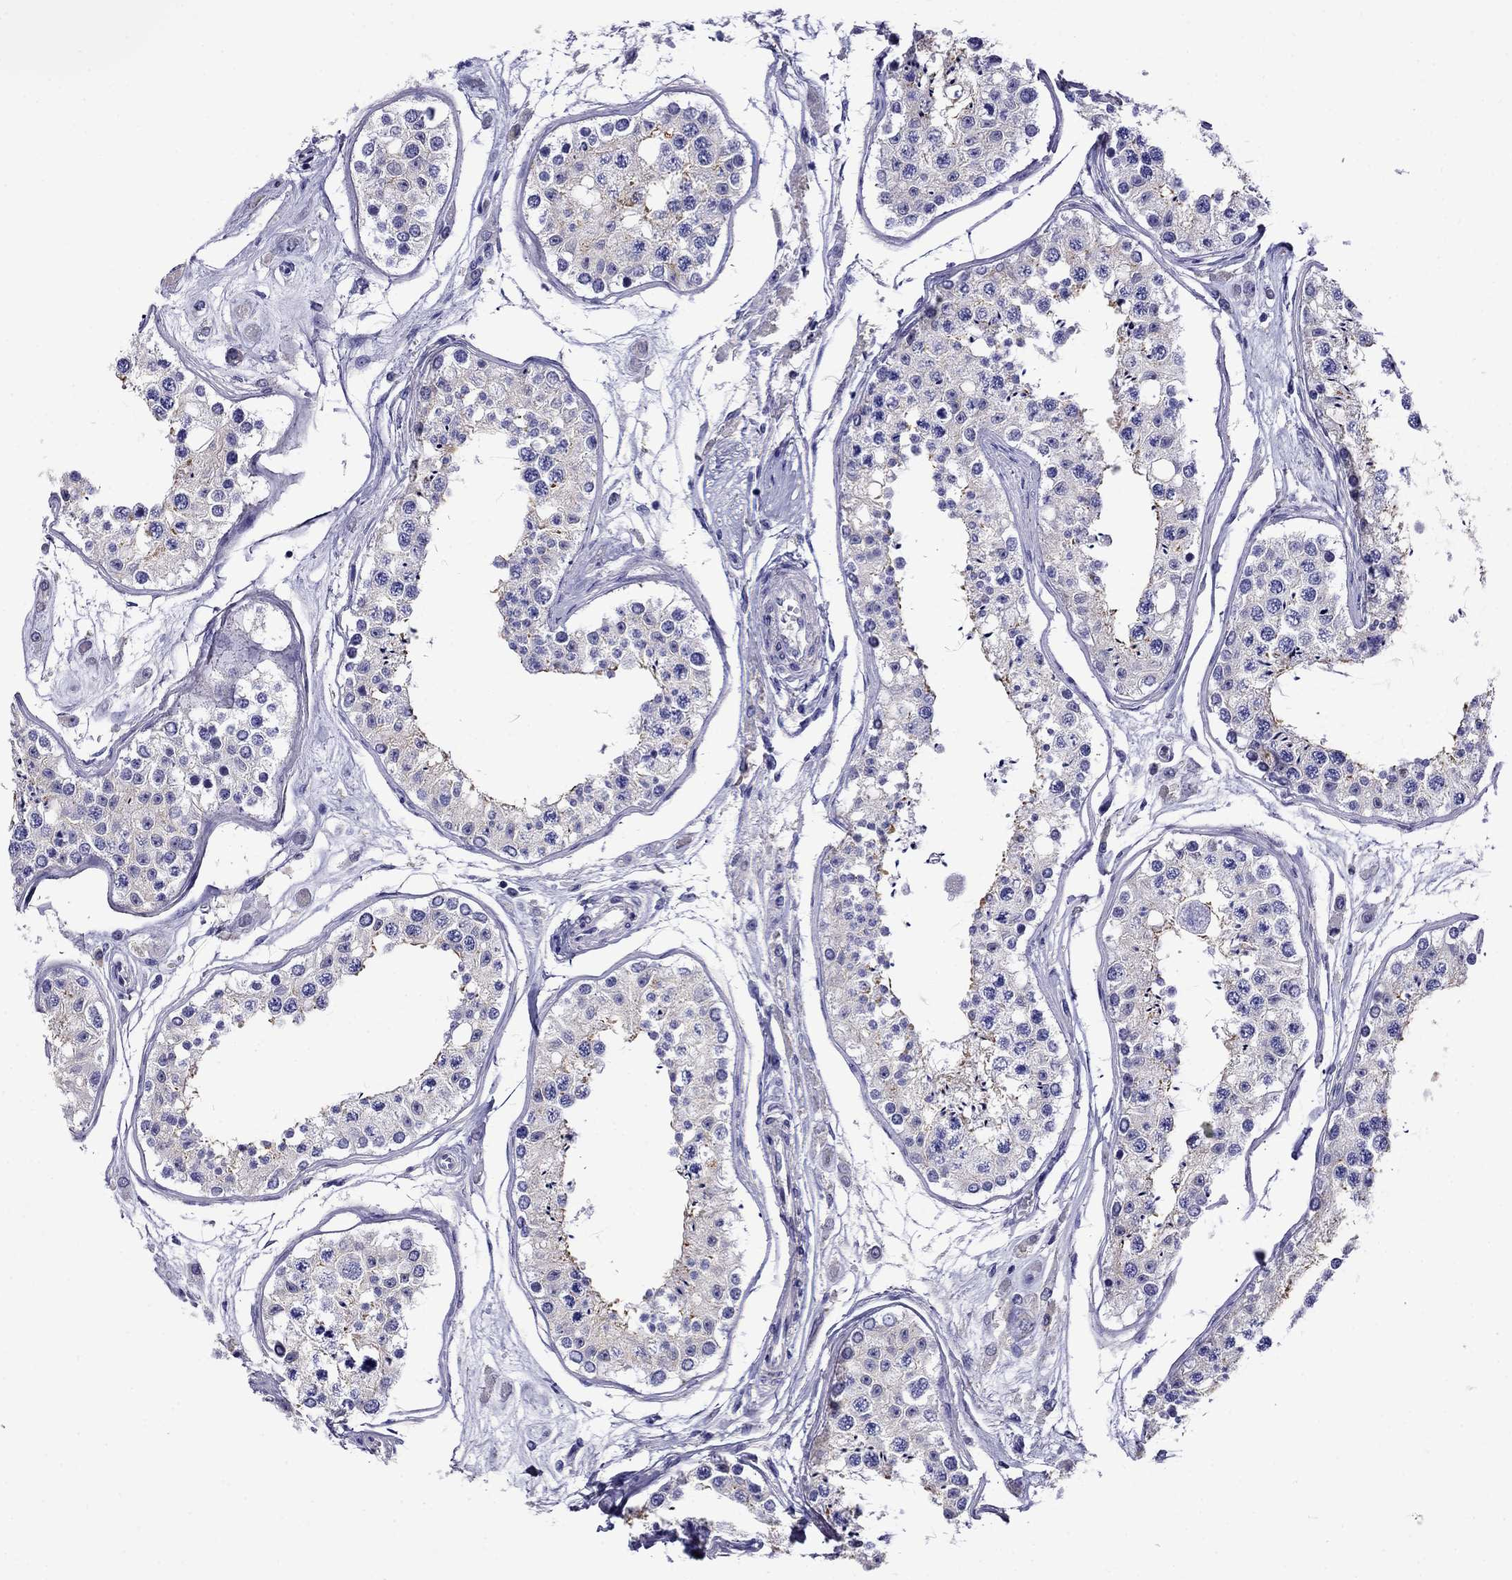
{"staining": {"intensity": "moderate", "quantity": "<25%", "location": "cytoplasmic/membranous"}, "tissue": "testis", "cell_type": "Cells in seminiferous ducts", "image_type": "normal", "snomed": [{"axis": "morphology", "description": "Normal tissue, NOS"}, {"axis": "topography", "description": "Testis"}], "caption": "About <25% of cells in seminiferous ducts in unremarkable testis exhibit moderate cytoplasmic/membranous protein staining as visualized by brown immunohistochemical staining.", "gene": "SCG2", "patient": {"sex": "male", "age": 25}}